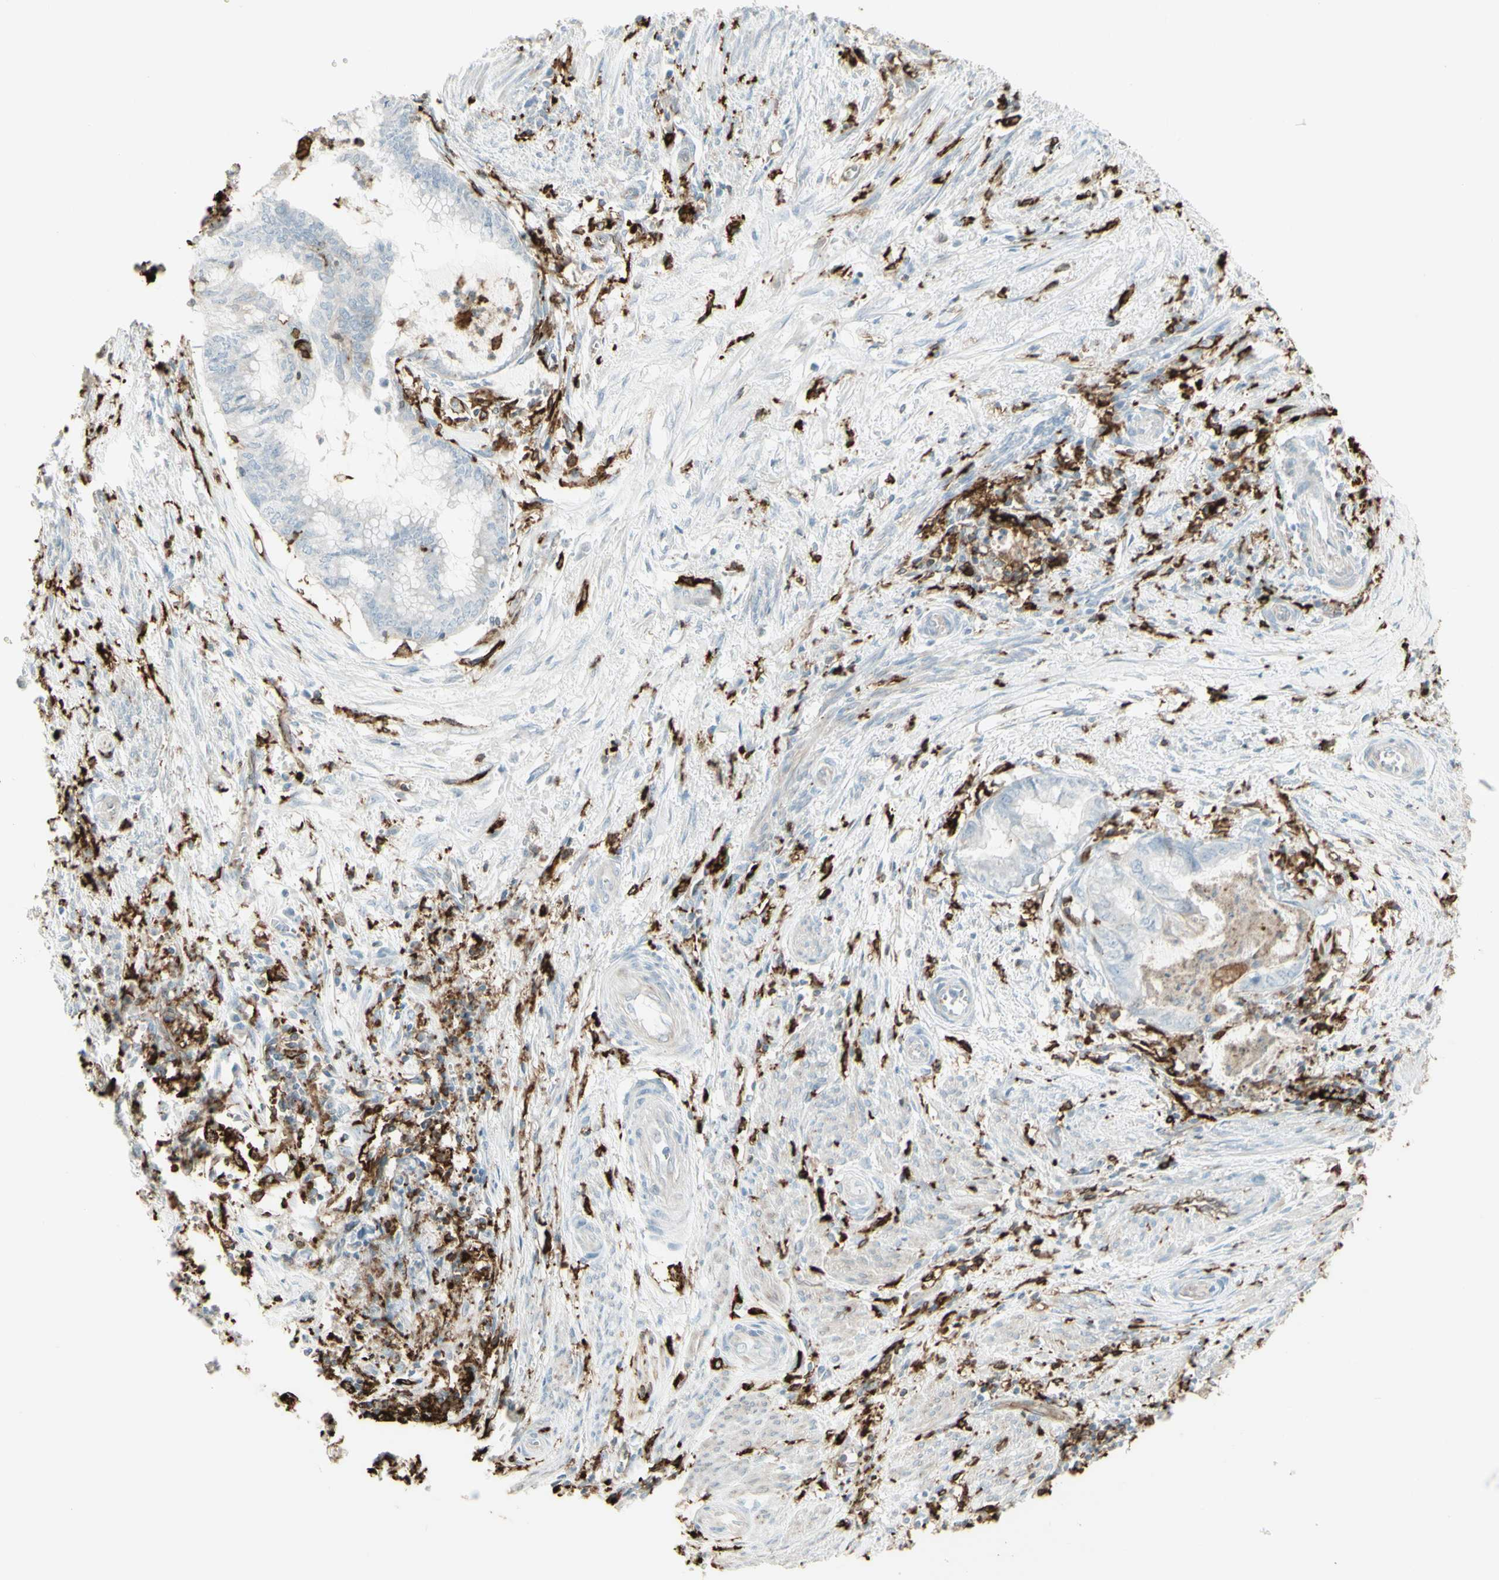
{"staining": {"intensity": "negative", "quantity": "none", "location": "none"}, "tissue": "endometrial cancer", "cell_type": "Tumor cells", "image_type": "cancer", "snomed": [{"axis": "morphology", "description": "Necrosis, NOS"}, {"axis": "morphology", "description": "Adenocarcinoma, NOS"}, {"axis": "topography", "description": "Endometrium"}], "caption": "Tumor cells show no significant protein positivity in endometrial cancer (adenocarcinoma). (DAB immunohistochemistry, high magnification).", "gene": "HLA-DPB1", "patient": {"sex": "female", "age": 79}}